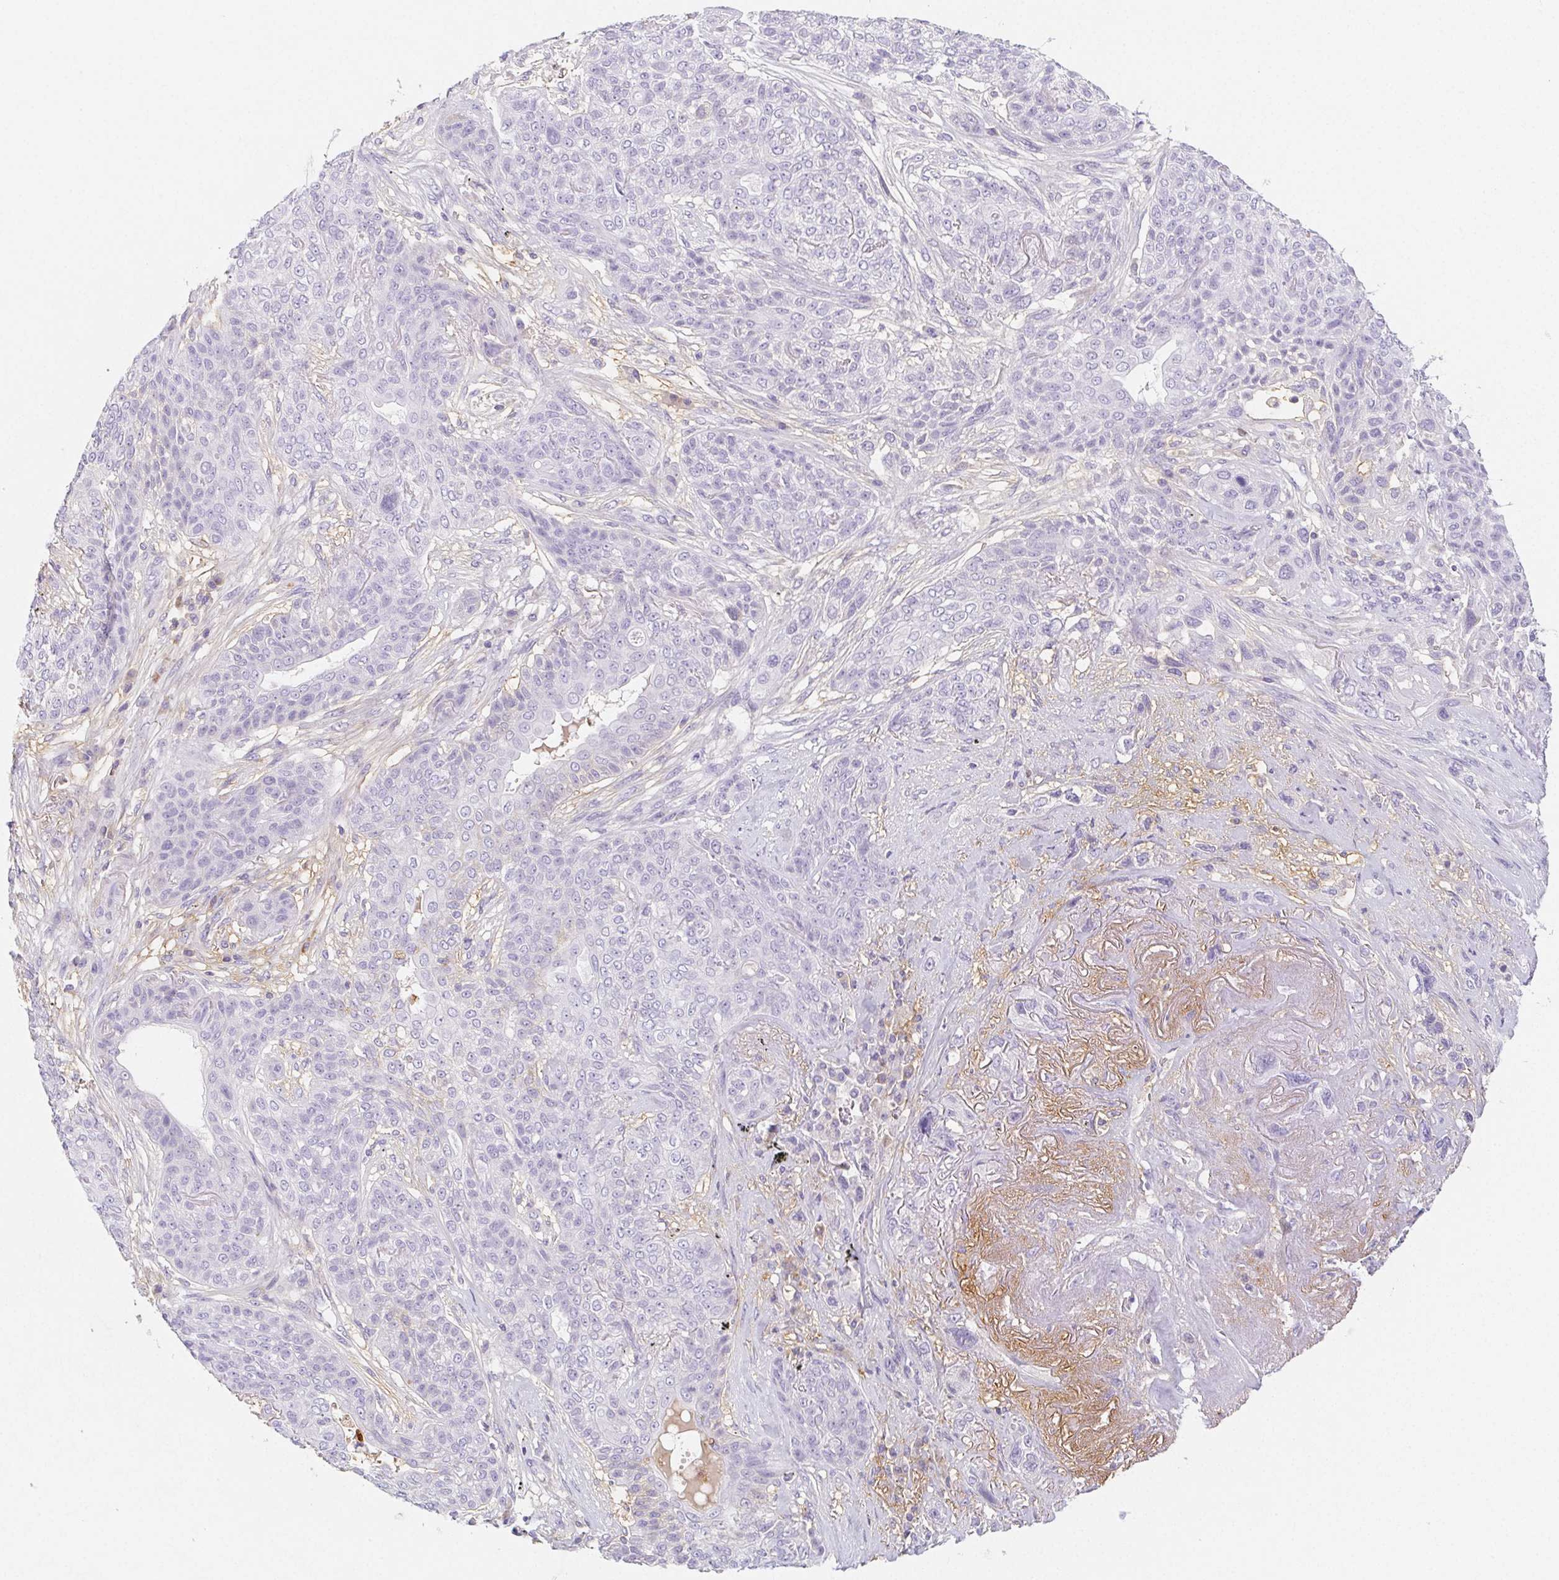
{"staining": {"intensity": "negative", "quantity": "none", "location": "none"}, "tissue": "lung cancer", "cell_type": "Tumor cells", "image_type": "cancer", "snomed": [{"axis": "morphology", "description": "Squamous cell carcinoma, NOS"}, {"axis": "topography", "description": "Lung"}], "caption": "IHC histopathology image of neoplastic tissue: human lung cancer (squamous cell carcinoma) stained with DAB displays no significant protein expression in tumor cells.", "gene": "ITIH2", "patient": {"sex": "female", "age": 70}}